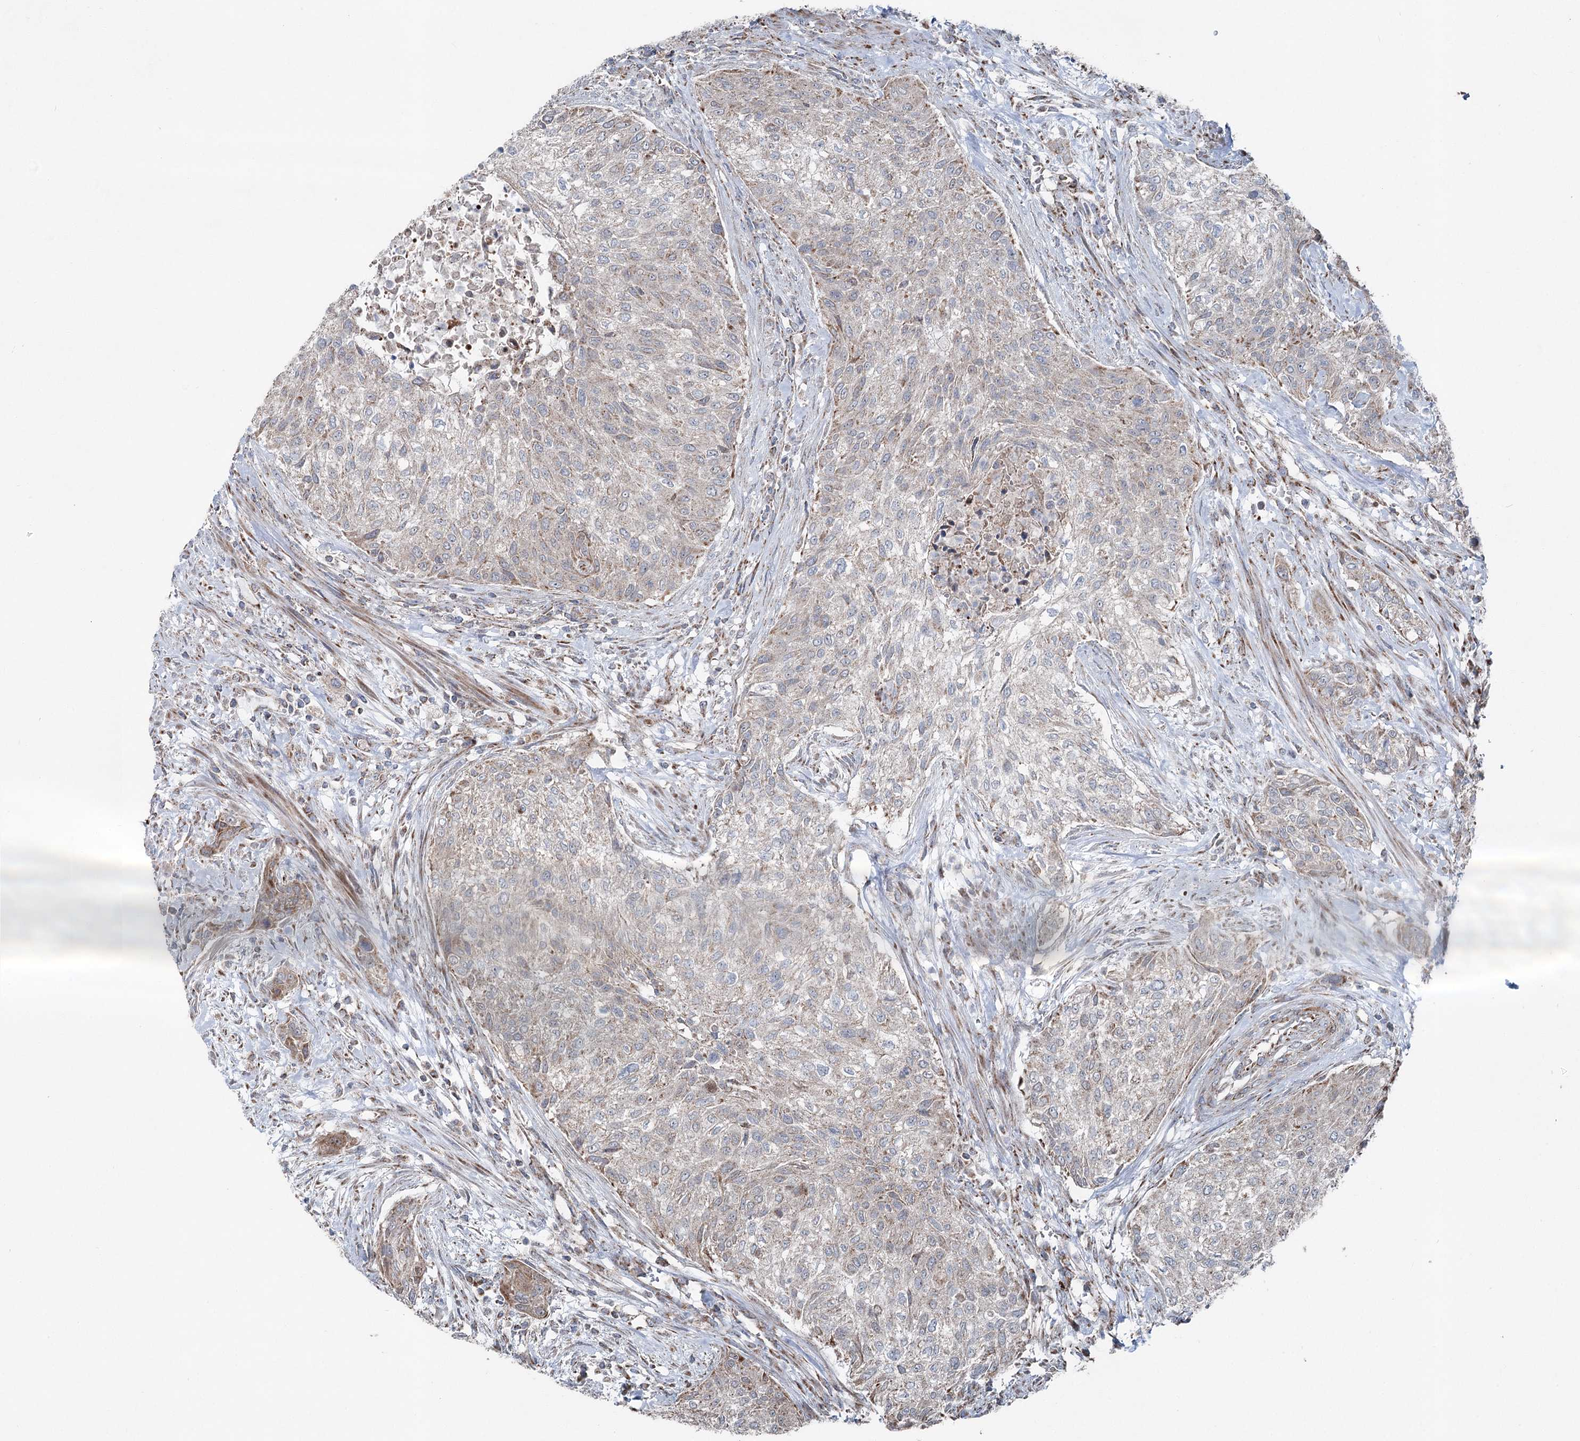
{"staining": {"intensity": "negative", "quantity": "none", "location": "none"}, "tissue": "urothelial cancer", "cell_type": "Tumor cells", "image_type": "cancer", "snomed": [{"axis": "morphology", "description": "Normal tissue, NOS"}, {"axis": "morphology", "description": "Urothelial carcinoma, NOS"}, {"axis": "topography", "description": "Urinary bladder"}, {"axis": "topography", "description": "Peripheral nerve tissue"}], "caption": "Immunohistochemistry (IHC) of urothelial cancer demonstrates no positivity in tumor cells.", "gene": "UCN3", "patient": {"sex": "male", "age": 35}}